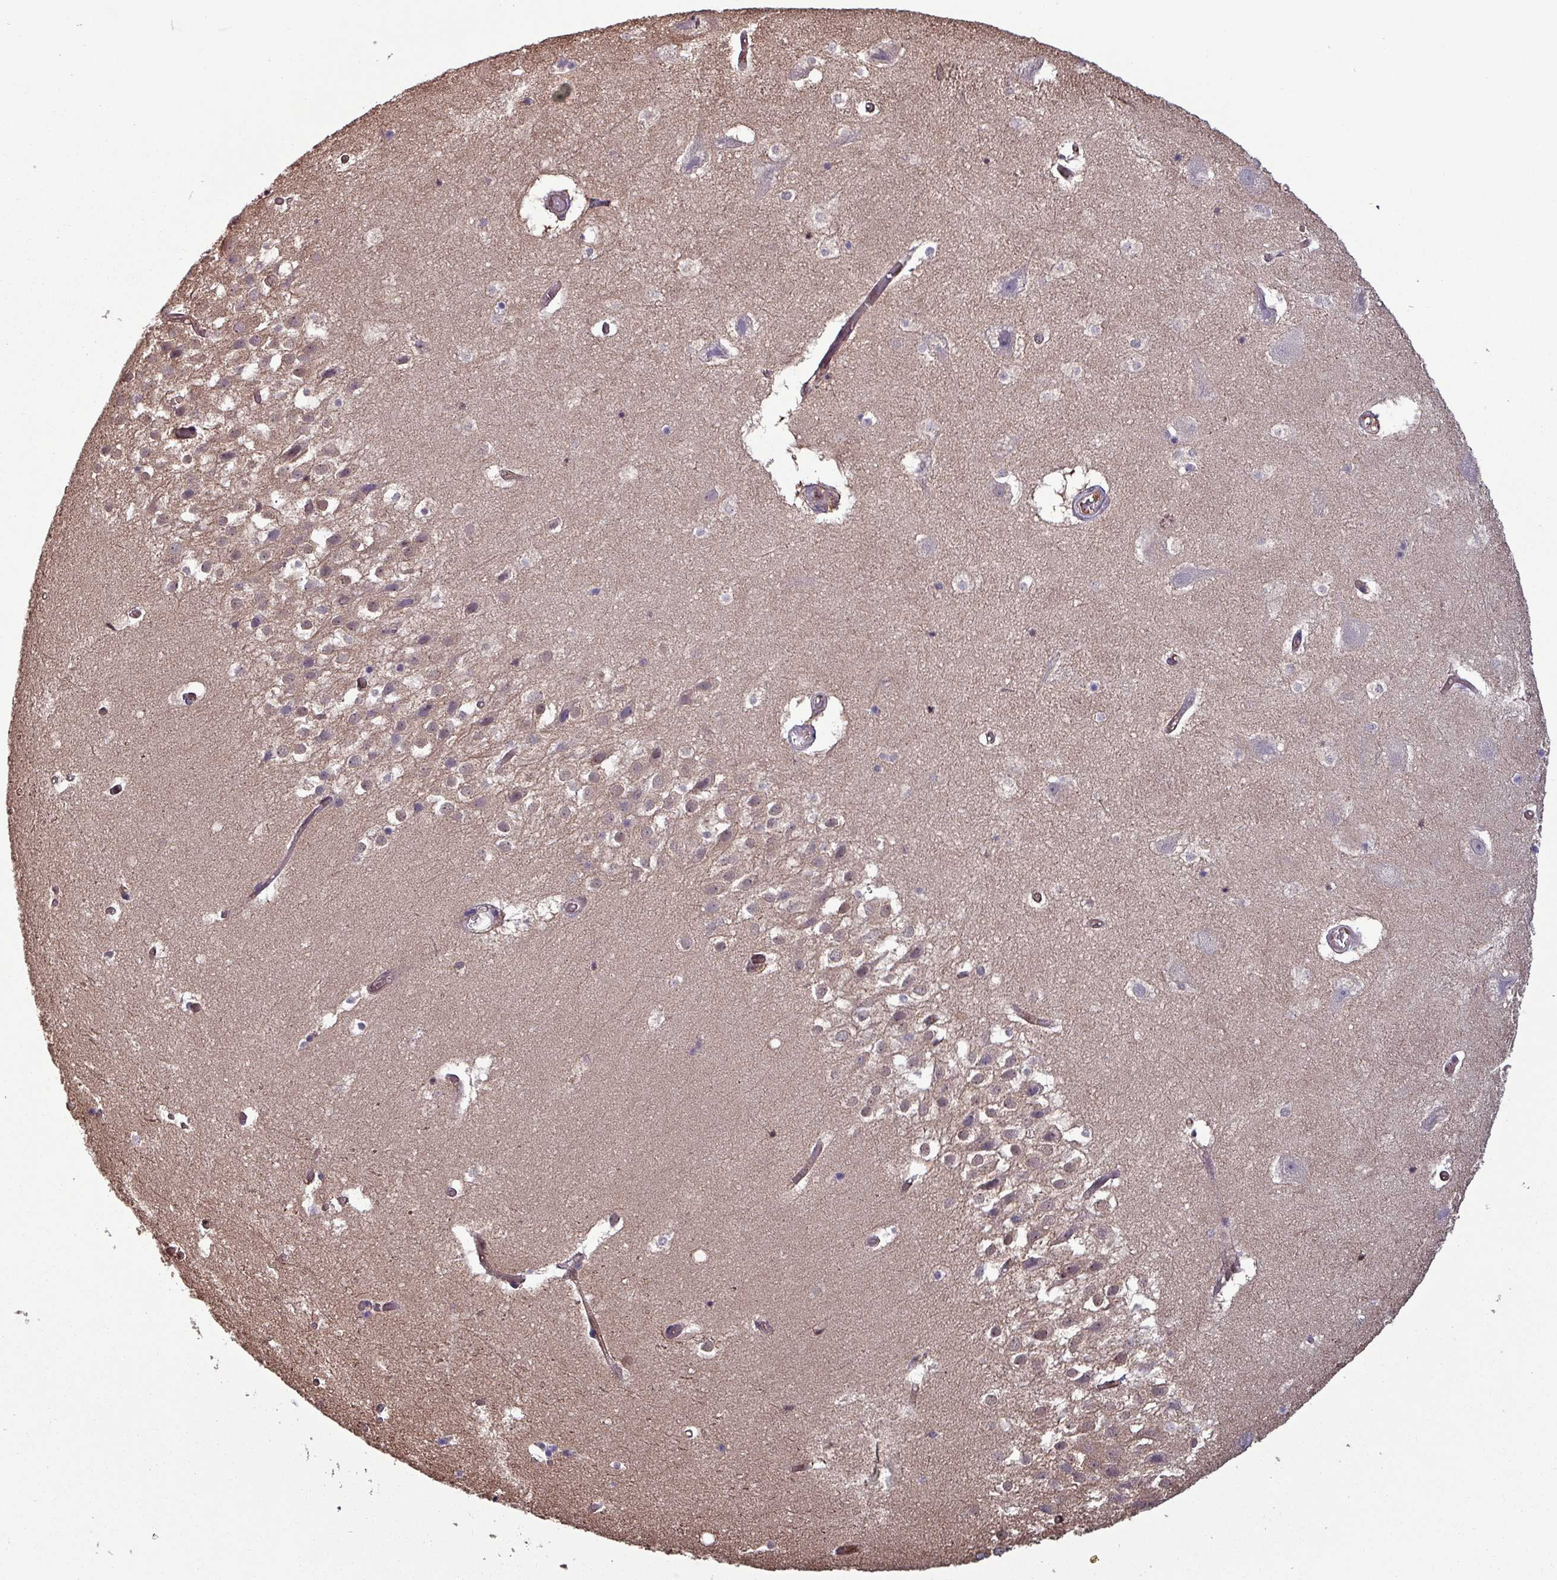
{"staining": {"intensity": "negative", "quantity": "none", "location": "none"}, "tissue": "hippocampus", "cell_type": "Glial cells", "image_type": "normal", "snomed": [{"axis": "morphology", "description": "Normal tissue, NOS"}, {"axis": "topography", "description": "Hippocampus"}], "caption": "Protein analysis of normal hippocampus shows no significant expression in glial cells. The staining was performed using DAB (3,3'-diaminobenzidine) to visualize the protein expression in brown, while the nuclei were stained in blue with hematoxylin (Magnification: 20x).", "gene": "PSMB8", "patient": {"sex": "female", "age": 52}}